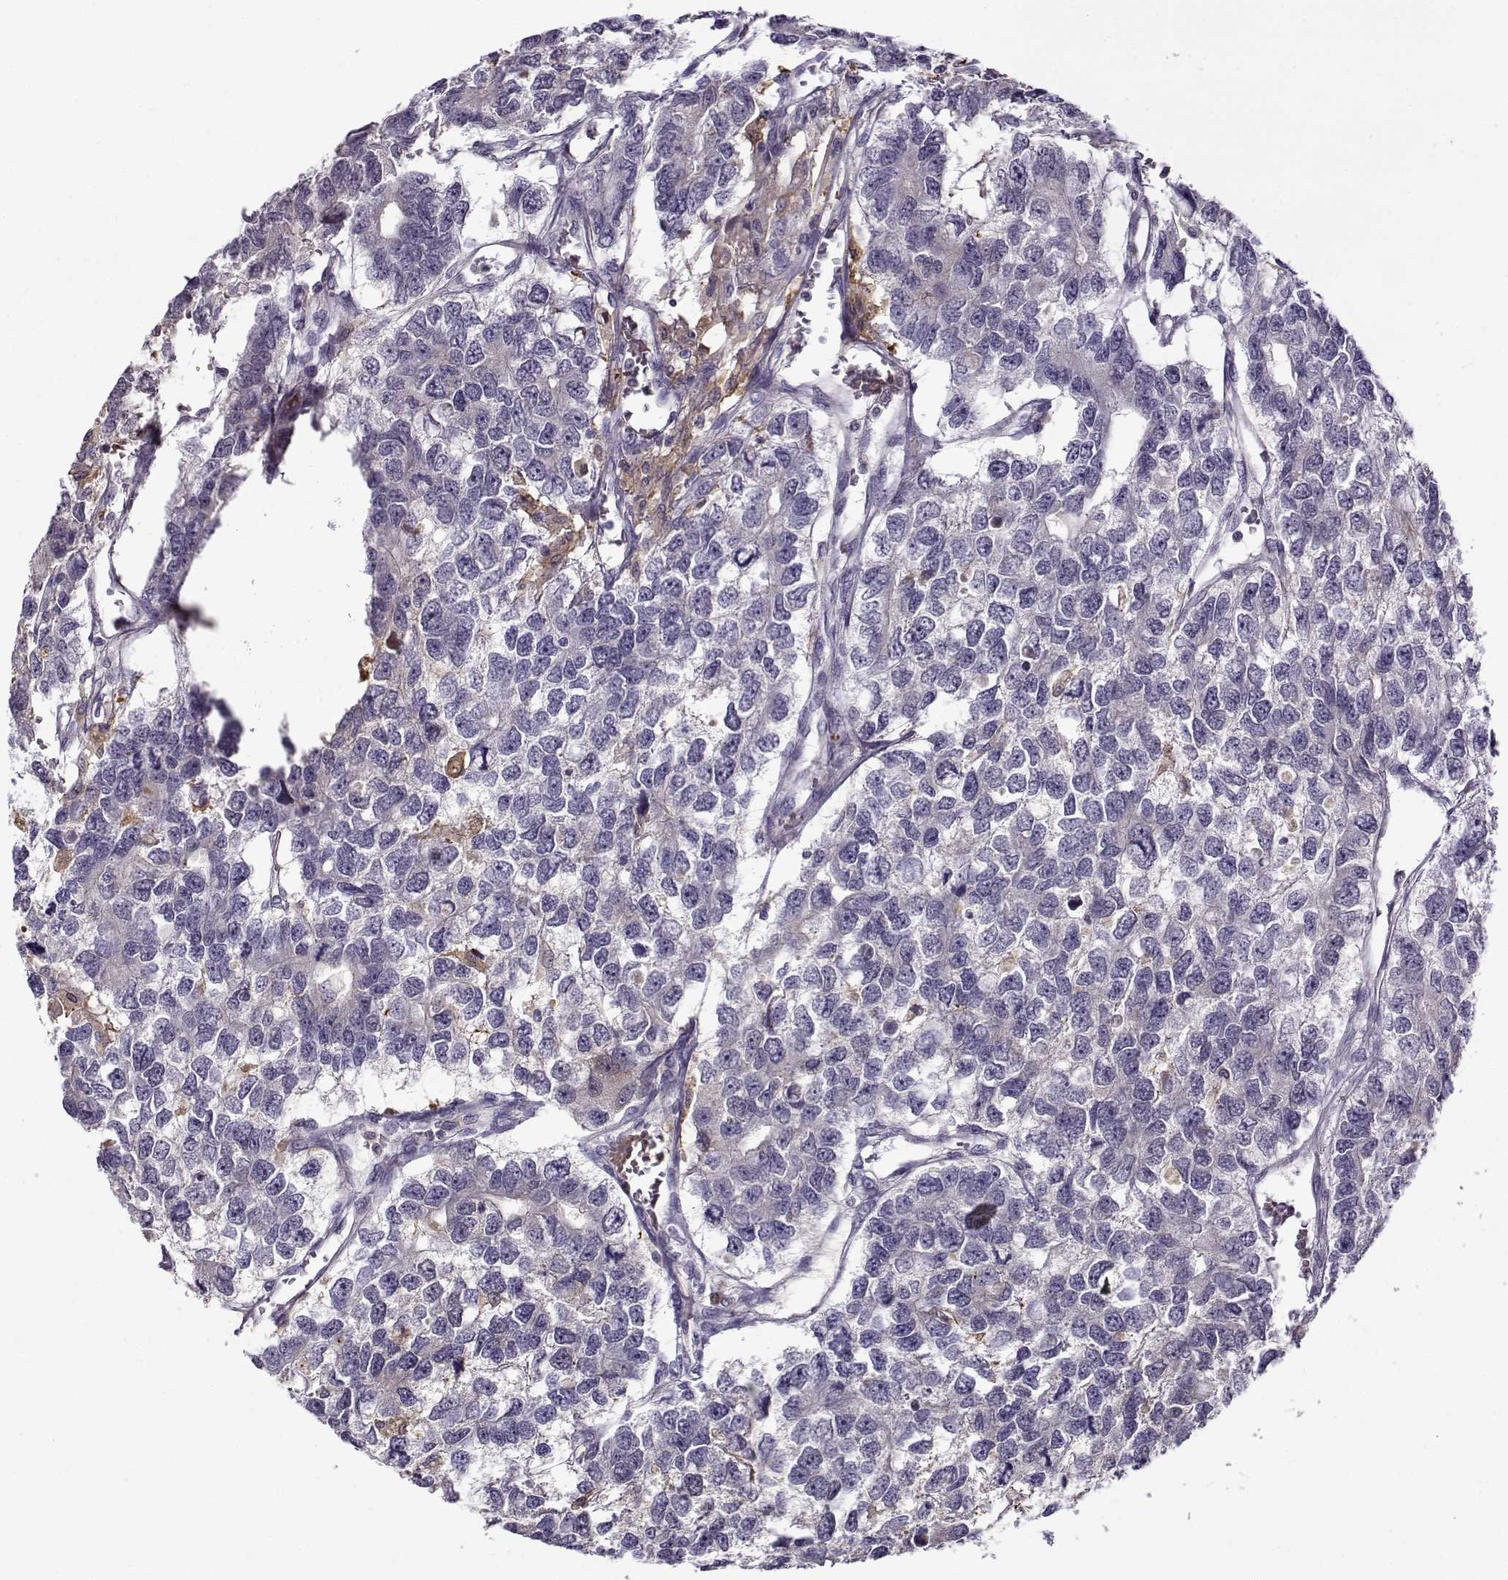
{"staining": {"intensity": "negative", "quantity": "none", "location": "none"}, "tissue": "testis cancer", "cell_type": "Tumor cells", "image_type": "cancer", "snomed": [{"axis": "morphology", "description": "Seminoma, NOS"}, {"axis": "topography", "description": "Testis"}], "caption": "An image of human seminoma (testis) is negative for staining in tumor cells.", "gene": "UCP3", "patient": {"sex": "male", "age": 52}}